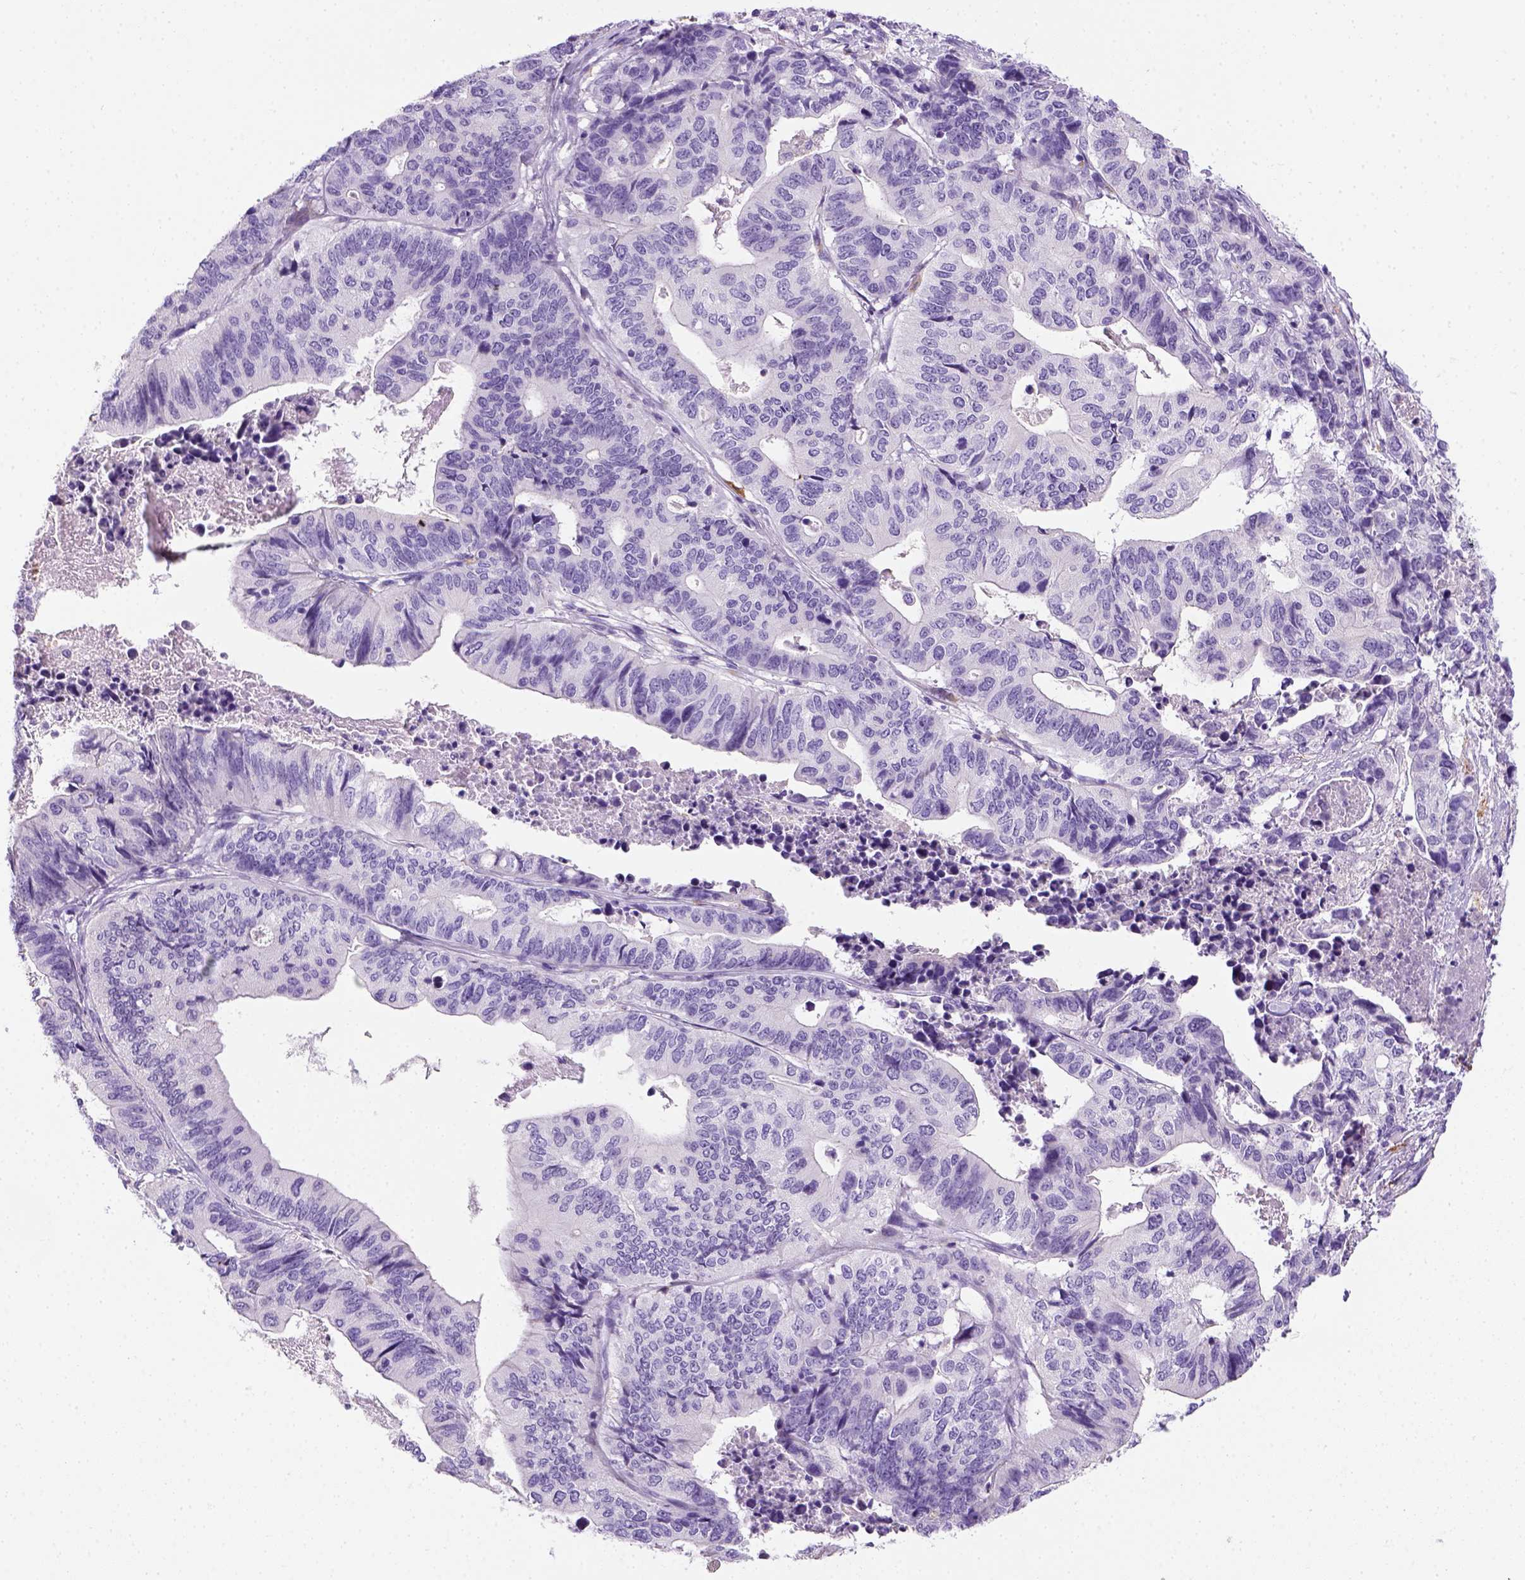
{"staining": {"intensity": "negative", "quantity": "none", "location": "none"}, "tissue": "stomach cancer", "cell_type": "Tumor cells", "image_type": "cancer", "snomed": [{"axis": "morphology", "description": "Adenocarcinoma, NOS"}, {"axis": "topography", "description": "Stomach, upper"}], "caption": "DAB immunohistochemical staining of human stomach adenocarcinoma shows no significant positivity in tumor cells.", "gene": "KRT71", "patient": {"sex": "female", "age": 67}}